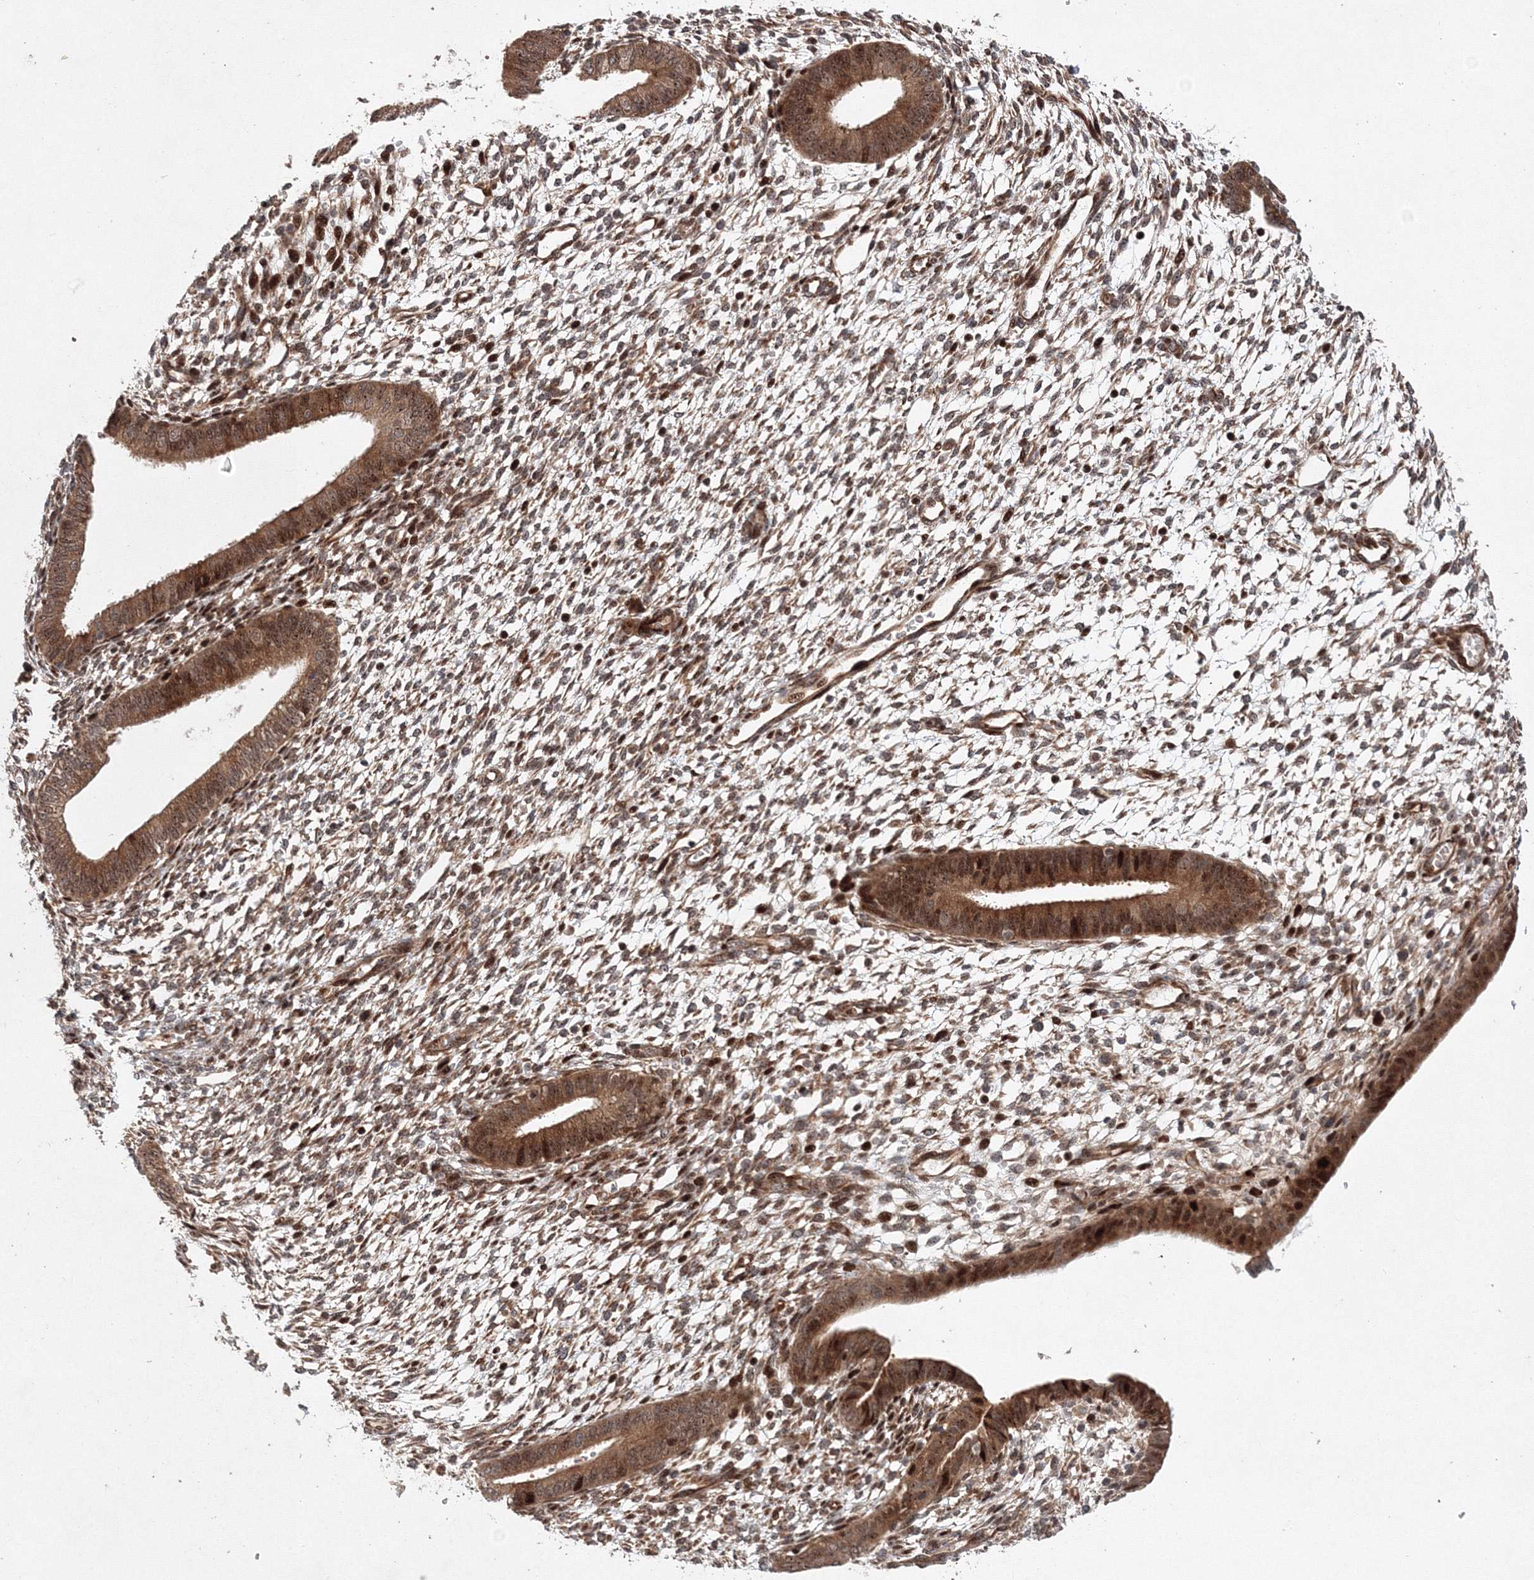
{"staining": {"intensity": "moderate", "quantity": "25%-75%", "location": "cytoplasmic/membranous,nuclear"}, "tissue": "endometrium", "cell_type": "Cells in endometrial stroma", "image_type": "normal", "snomed": [{"axis": "morphology", "description": "Normal tissue, NOS"}, {"axis": "topography", "description": "Endometrium"}], "caption": "Benign endometrium displays moderate cytoplasmic/membranous,nuclear staining in about 25%-75% of cells in endometrial stroma.", "gene": "ANKAR", "patient": {"sex": "female", "age": 46}}